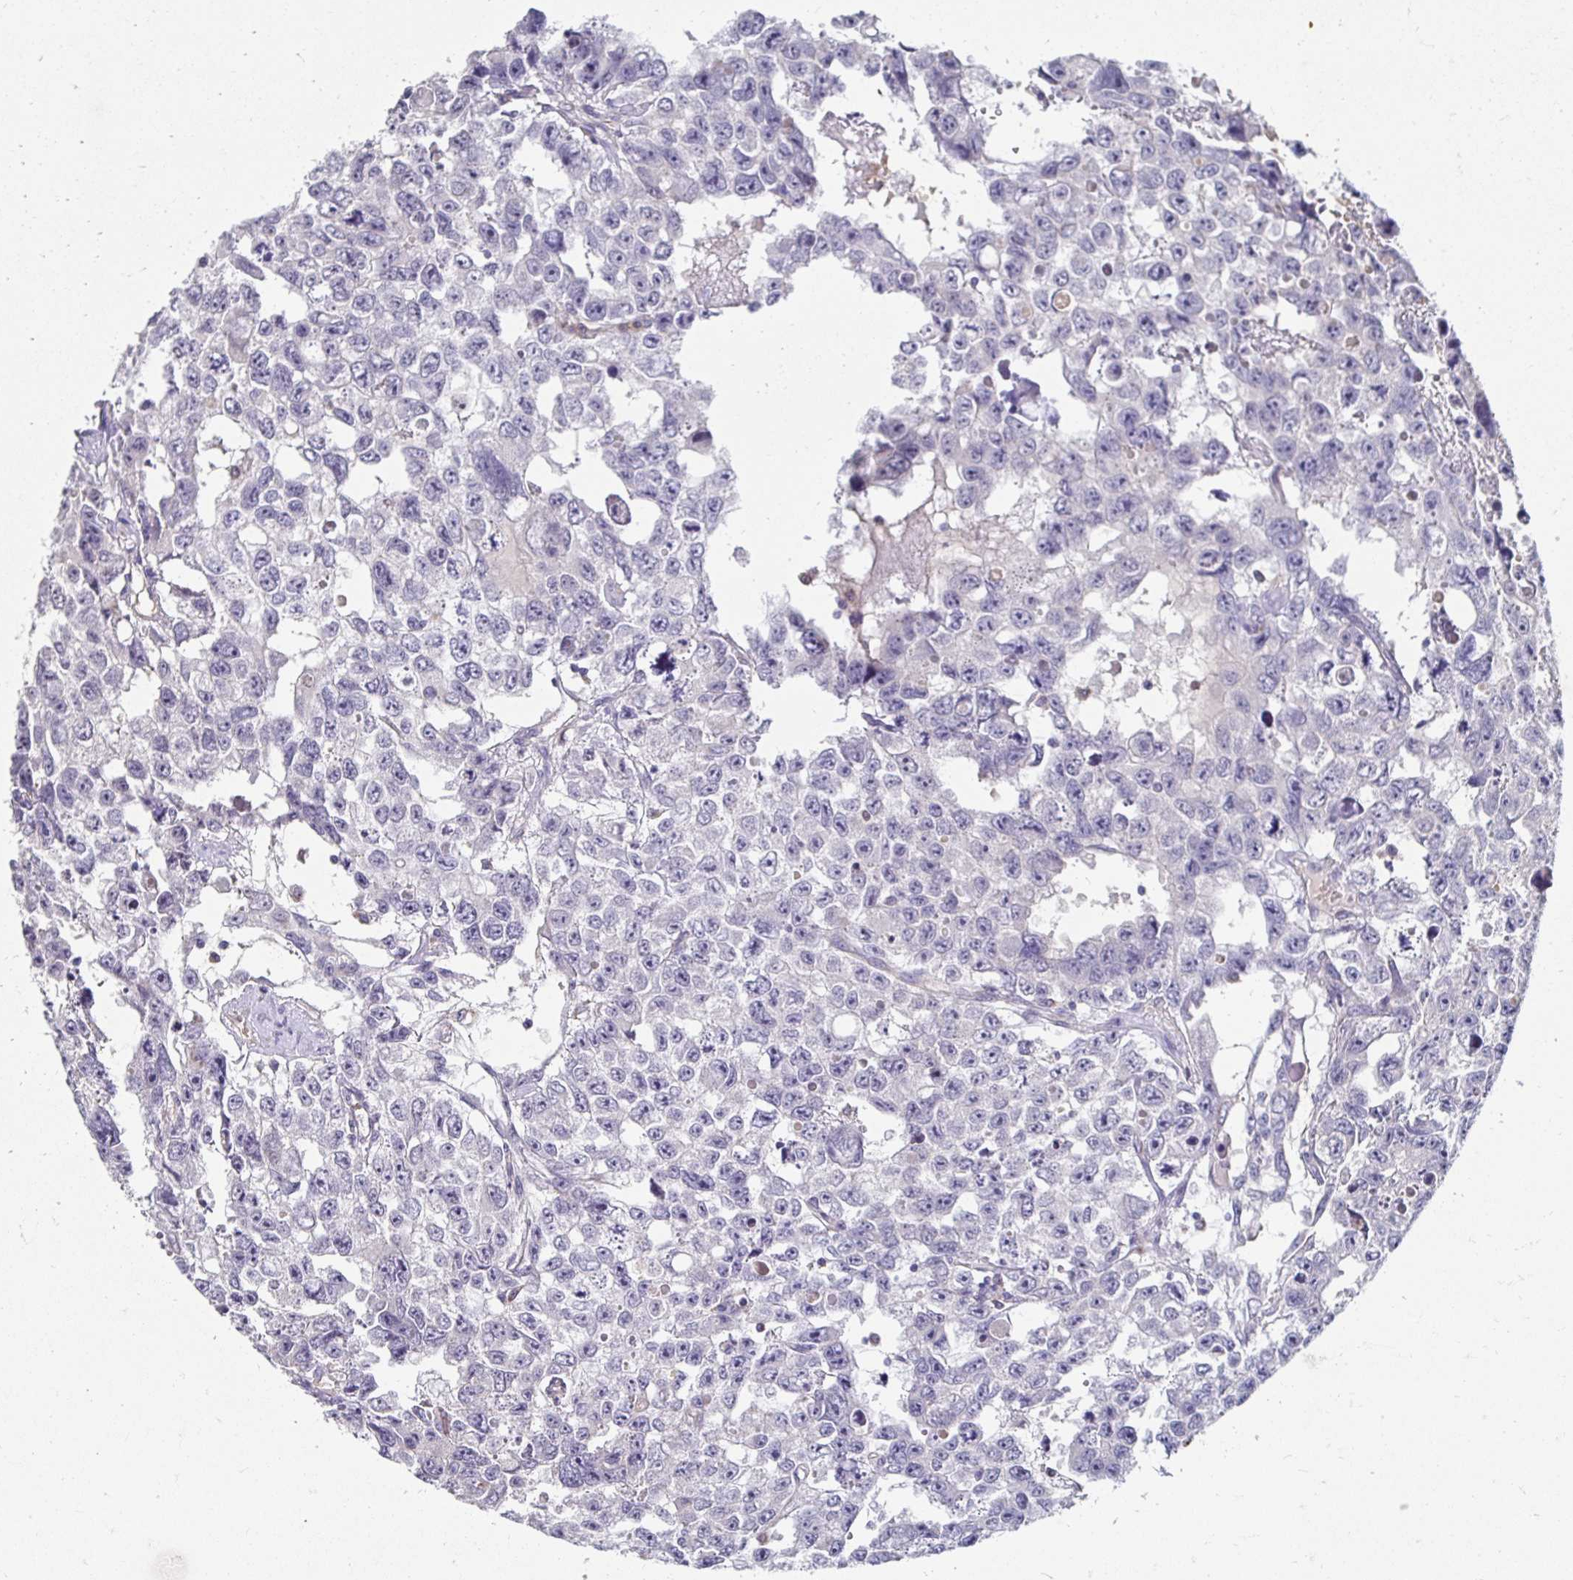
{"staining": {"intensity": "negative", "quantity": "none", "location": "none"}, "tissue": "testis cancer", "cell_type": "Tumor cells", "image_type": "cancer", "snomed": [{"axis": "morphology", "description": "Seminoma, NOS"}, {"axis": "topography", "description": "Testis"}], "caption": "Photomicrograph shows no protein positivity in tumor cells of testis cancer tissue.", "gene": "GK2", "patient": {"sex": "male", "age": 26}}